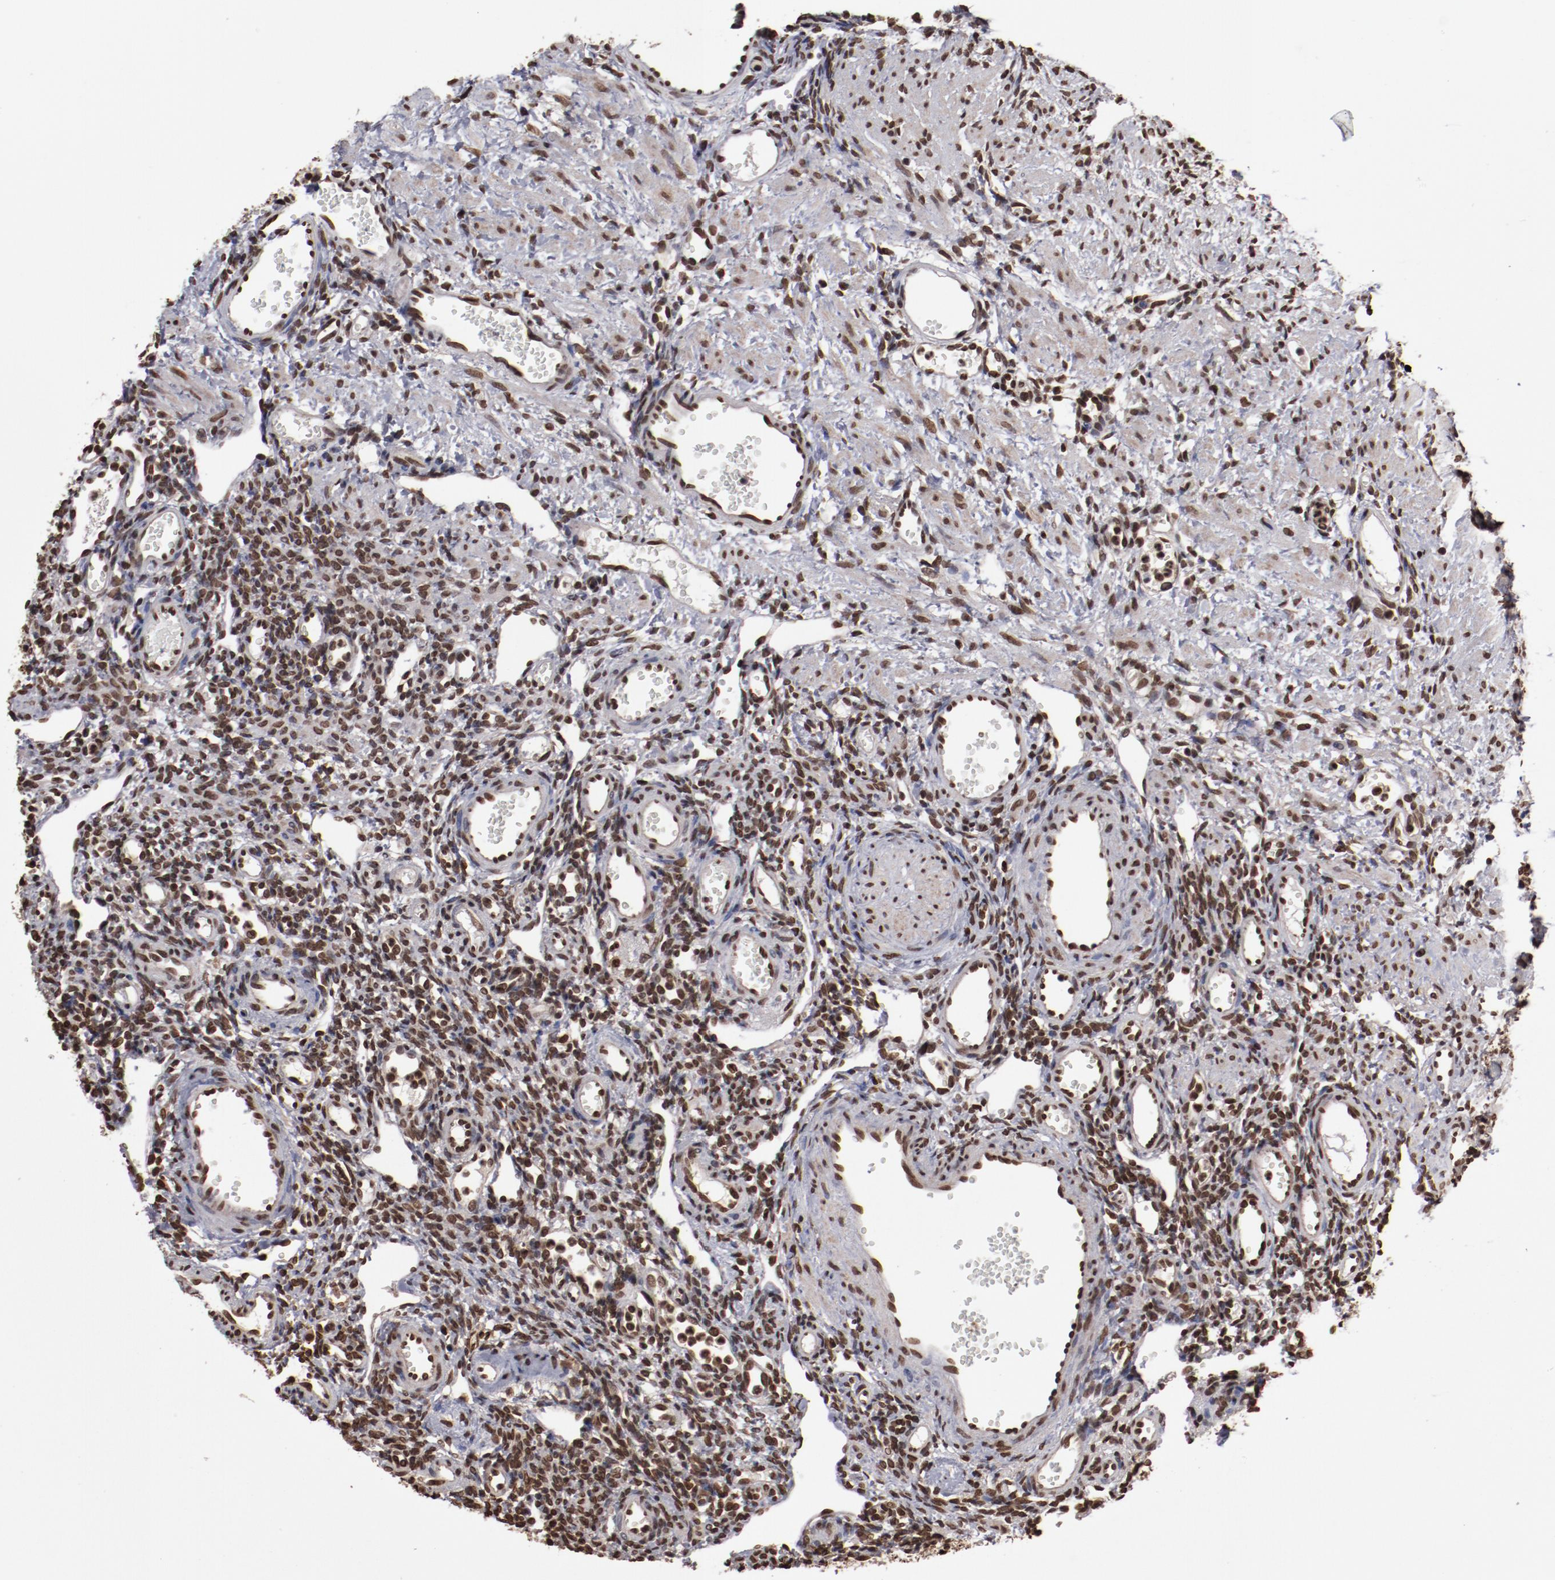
{"staining": {"intensity": "strong", "quantity": ">75%", "location": "nuclear"}, "tissue": "ovary", "cell_type": "Follicle cells", "image_type": "normal", "snomed": [{"axis": "morphology", "description": "Normal tissue, NOS"}, {"axis": "topography", "description": "Ovary"}], "caption": "IHC (DAB (3,3'-diaminobenzidine)) staining of normal human ovary displays strong nuclear protein positivity in approximately >75% of follicle cells. The protein is stained brown, and the nuclei are stained in blue (DAB IHC with brightfield microscopy, high magnification).", "gene": "AKT1", "patient": {"sex": "female", "age": 33}}